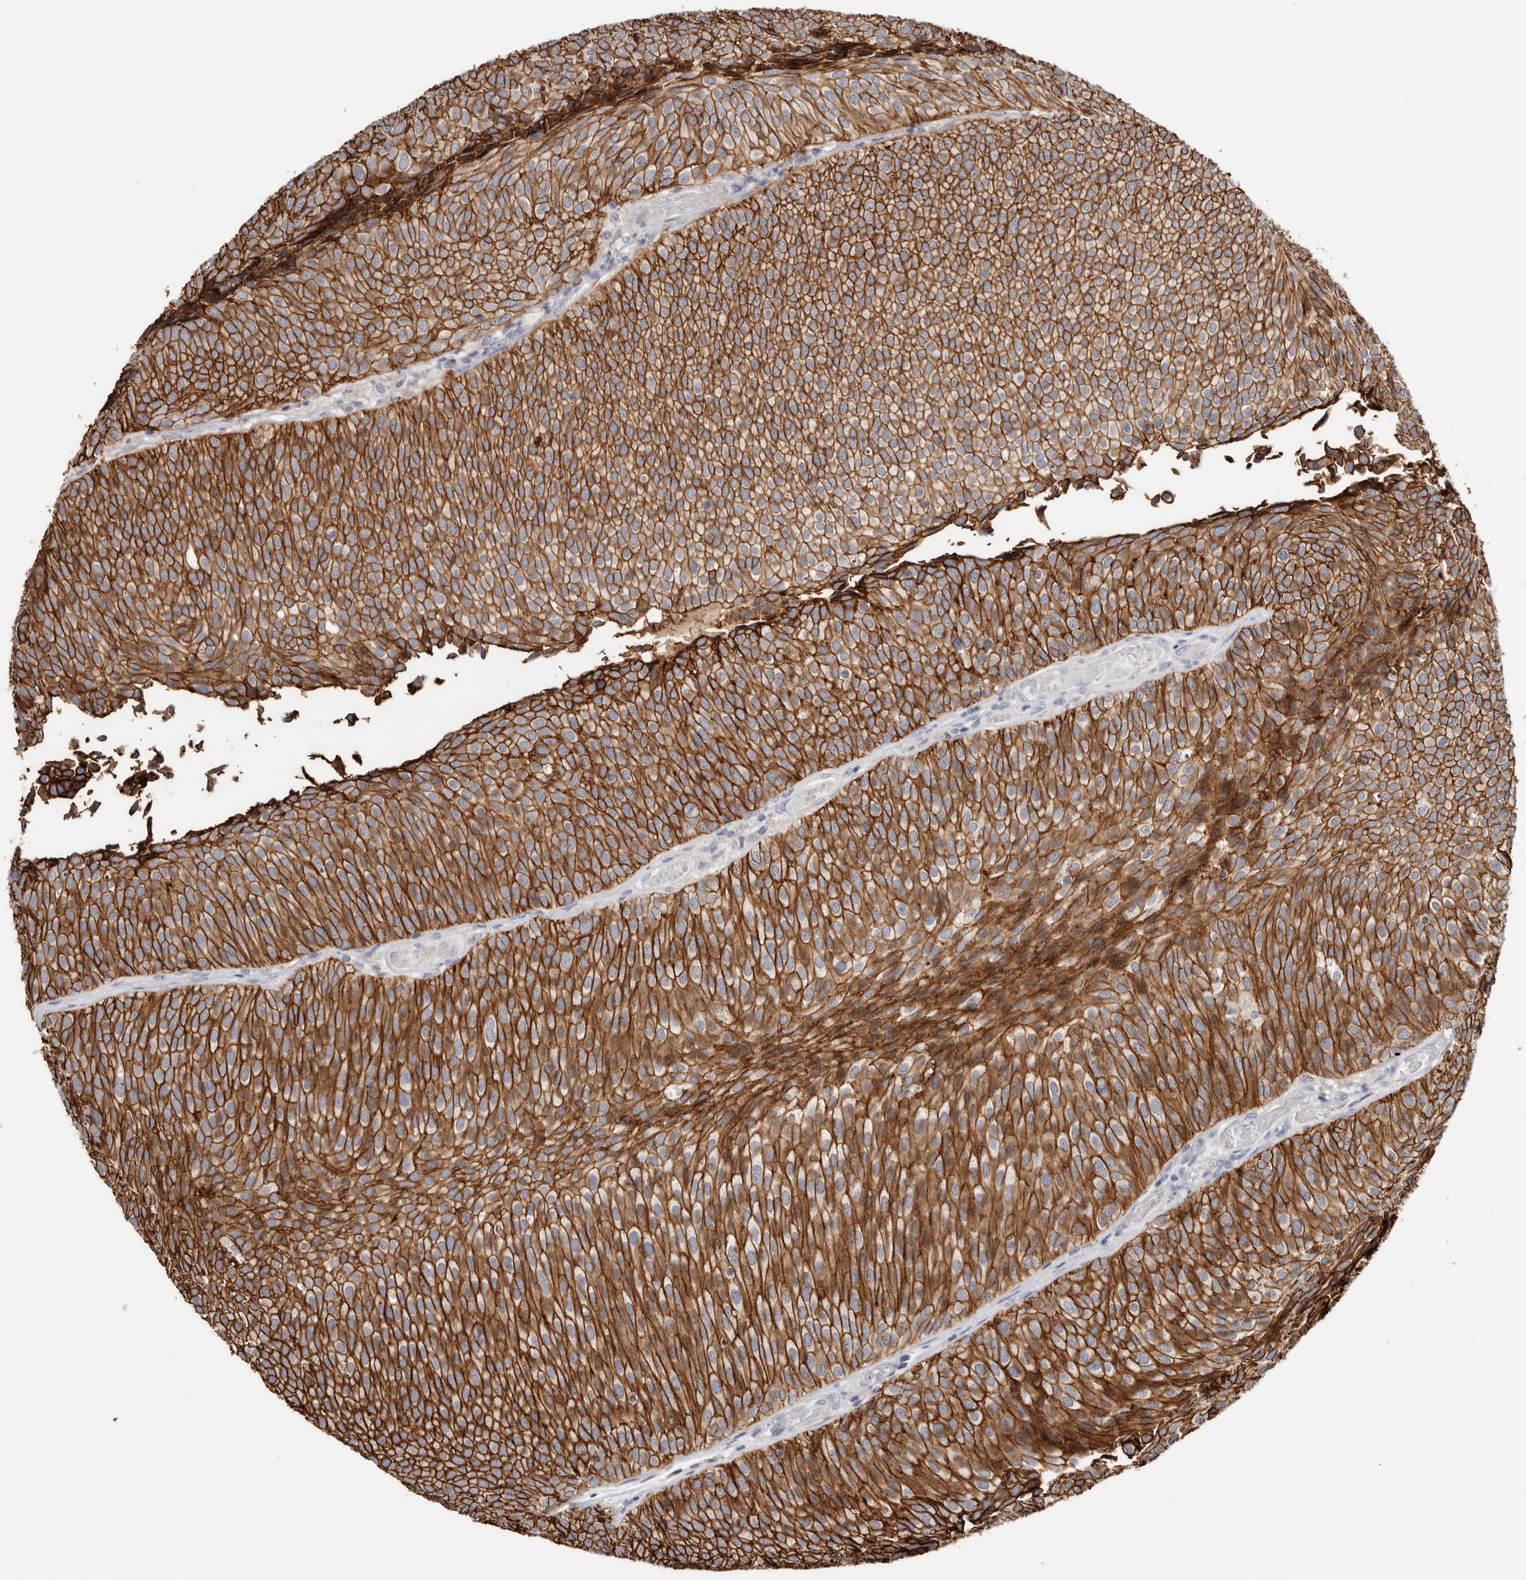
{"staining": {"intensity": "strong", "quantity": ">75%", "location": "cytoplasmic/membranous"}, "tissue": "urothelial cancer", "cell_type": "Tumor cells", "image_type": "cancer", "snomed": [{"axis": "morphology", "description": "Urothelial carcinoma, Low grade"}, {"axis": "topography", "description": "Urinary bladder"}], "caption": "This is an image of immunohistochemistry staining of low-grade urothelial carcinoma, which shows strong positivity in the cytoplasmic/membranous of tumor cells.", "gene": "S100A14", "patient": {"sex": "male", "age": 86}}